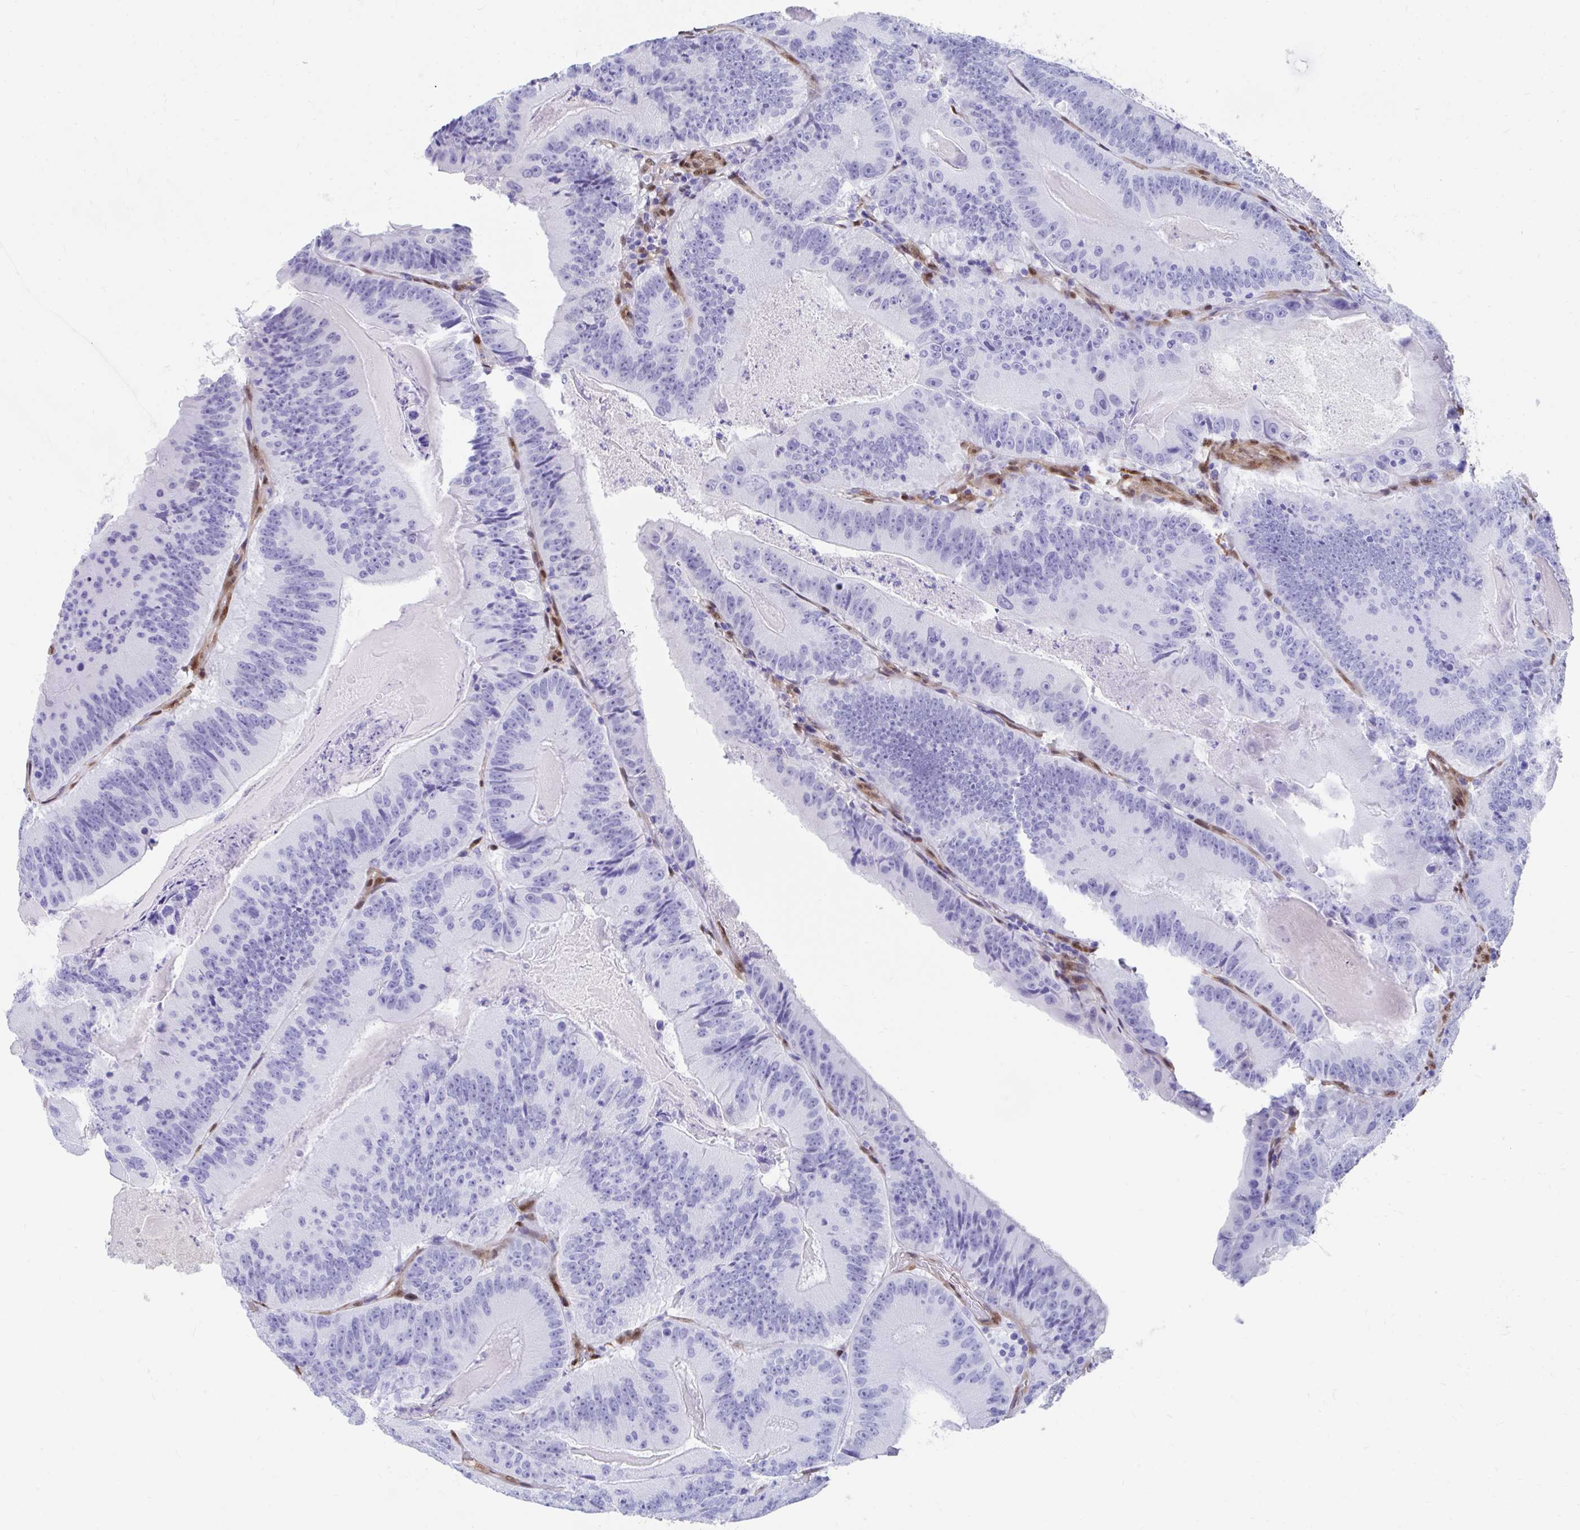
{"staining": {"intensity": "negative", "quantity": "none", "location": "none"}, "tissue": "colorectal cancer", "cell_type": "Tumor cells", "image_type": "cancer", "snomed": [{"axis": "morphology", "description": "Adenocarcinoma, NOS"}, {"axis": "topography", "description": "Colon"}], "caption": "Immunohistochemistry photomicrograph of human adenocarcinoma (colorectal) stained for a protein (brown), which reveals no expression in tumor cells.", "gene": "RBPMS", "patient": {"sex": "female", "age": 86}}